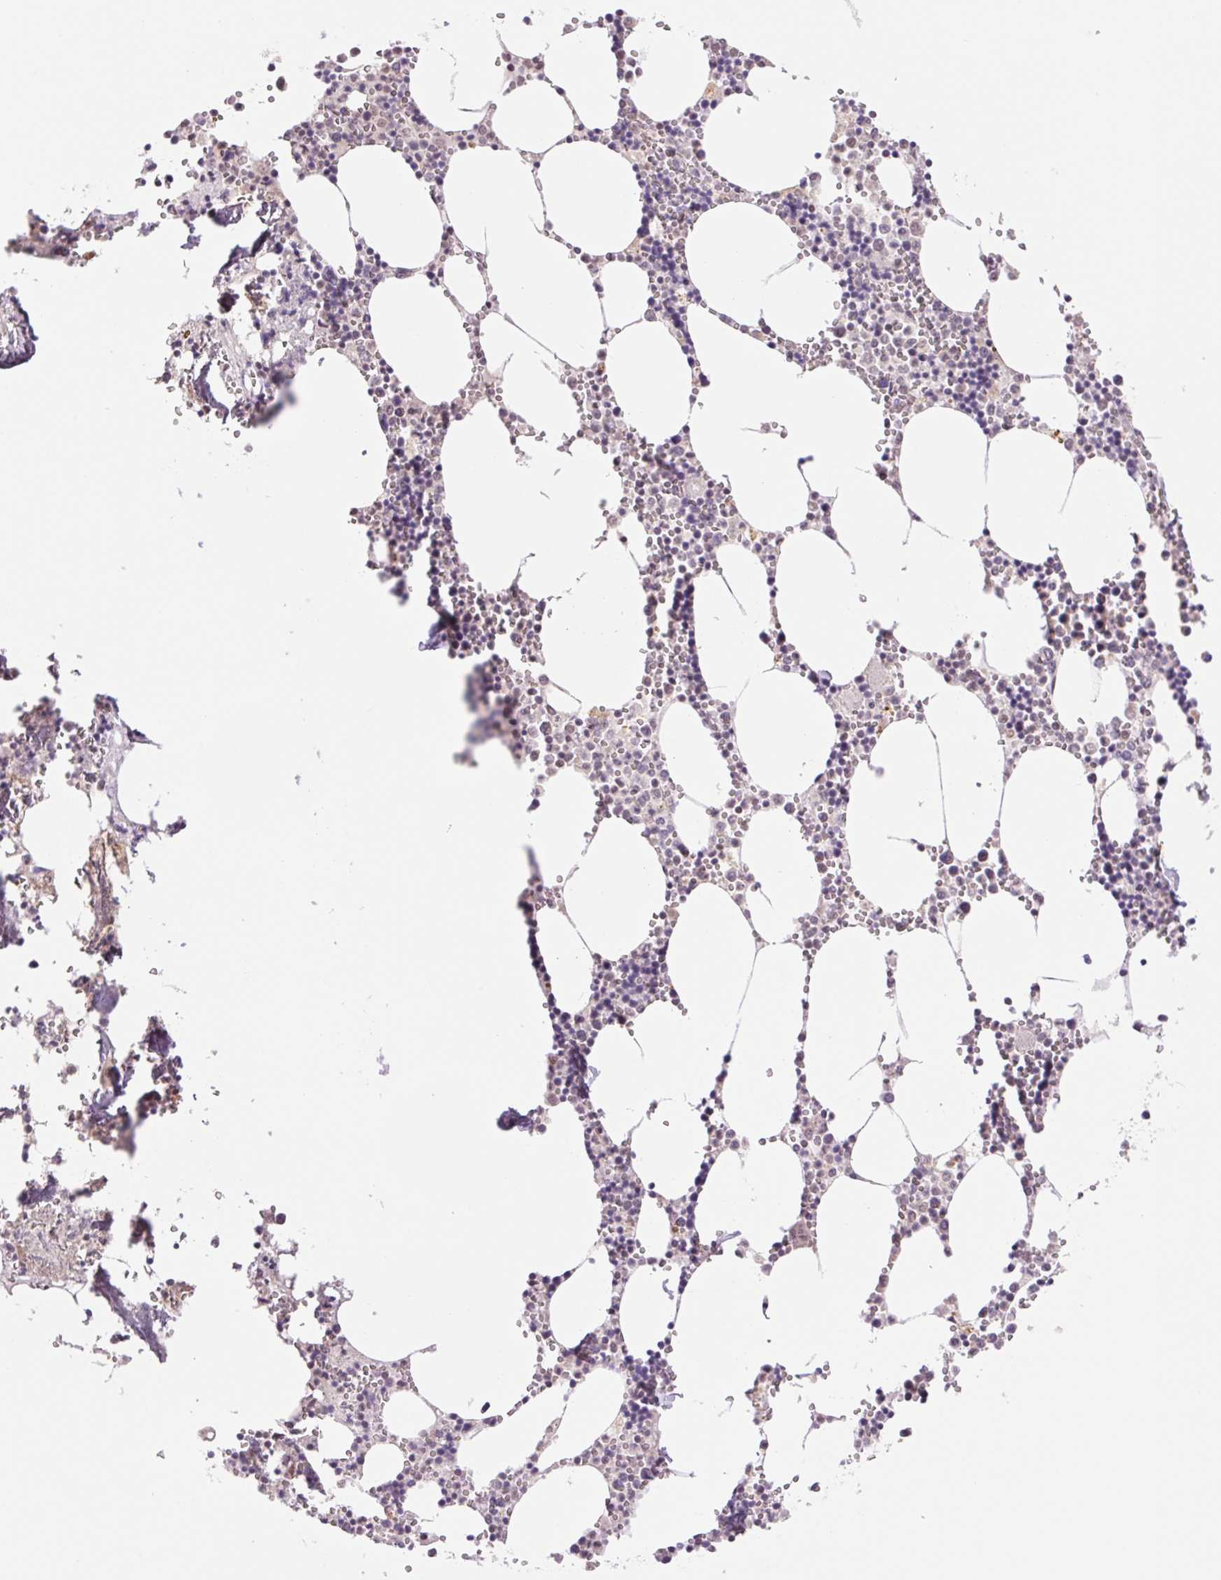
{"staining": {"intensity": "weak", "quantity": "<25%", "location": "nuclear"}, "tissue": "bone marrow", "cell_type": "Hematopoietic cells", "image_type": "normal", "snomed": [{"axis": "morphology", "description": "Normal tissue, NOS"}, {"axis": "topography", "description": "Bone marrow"}], "caption": "Hematopoietic cells show no significant protein positivity in normal bone marrow.", "gene": "RPRD1B", "patient": {"sex": "male", "age": 54}}